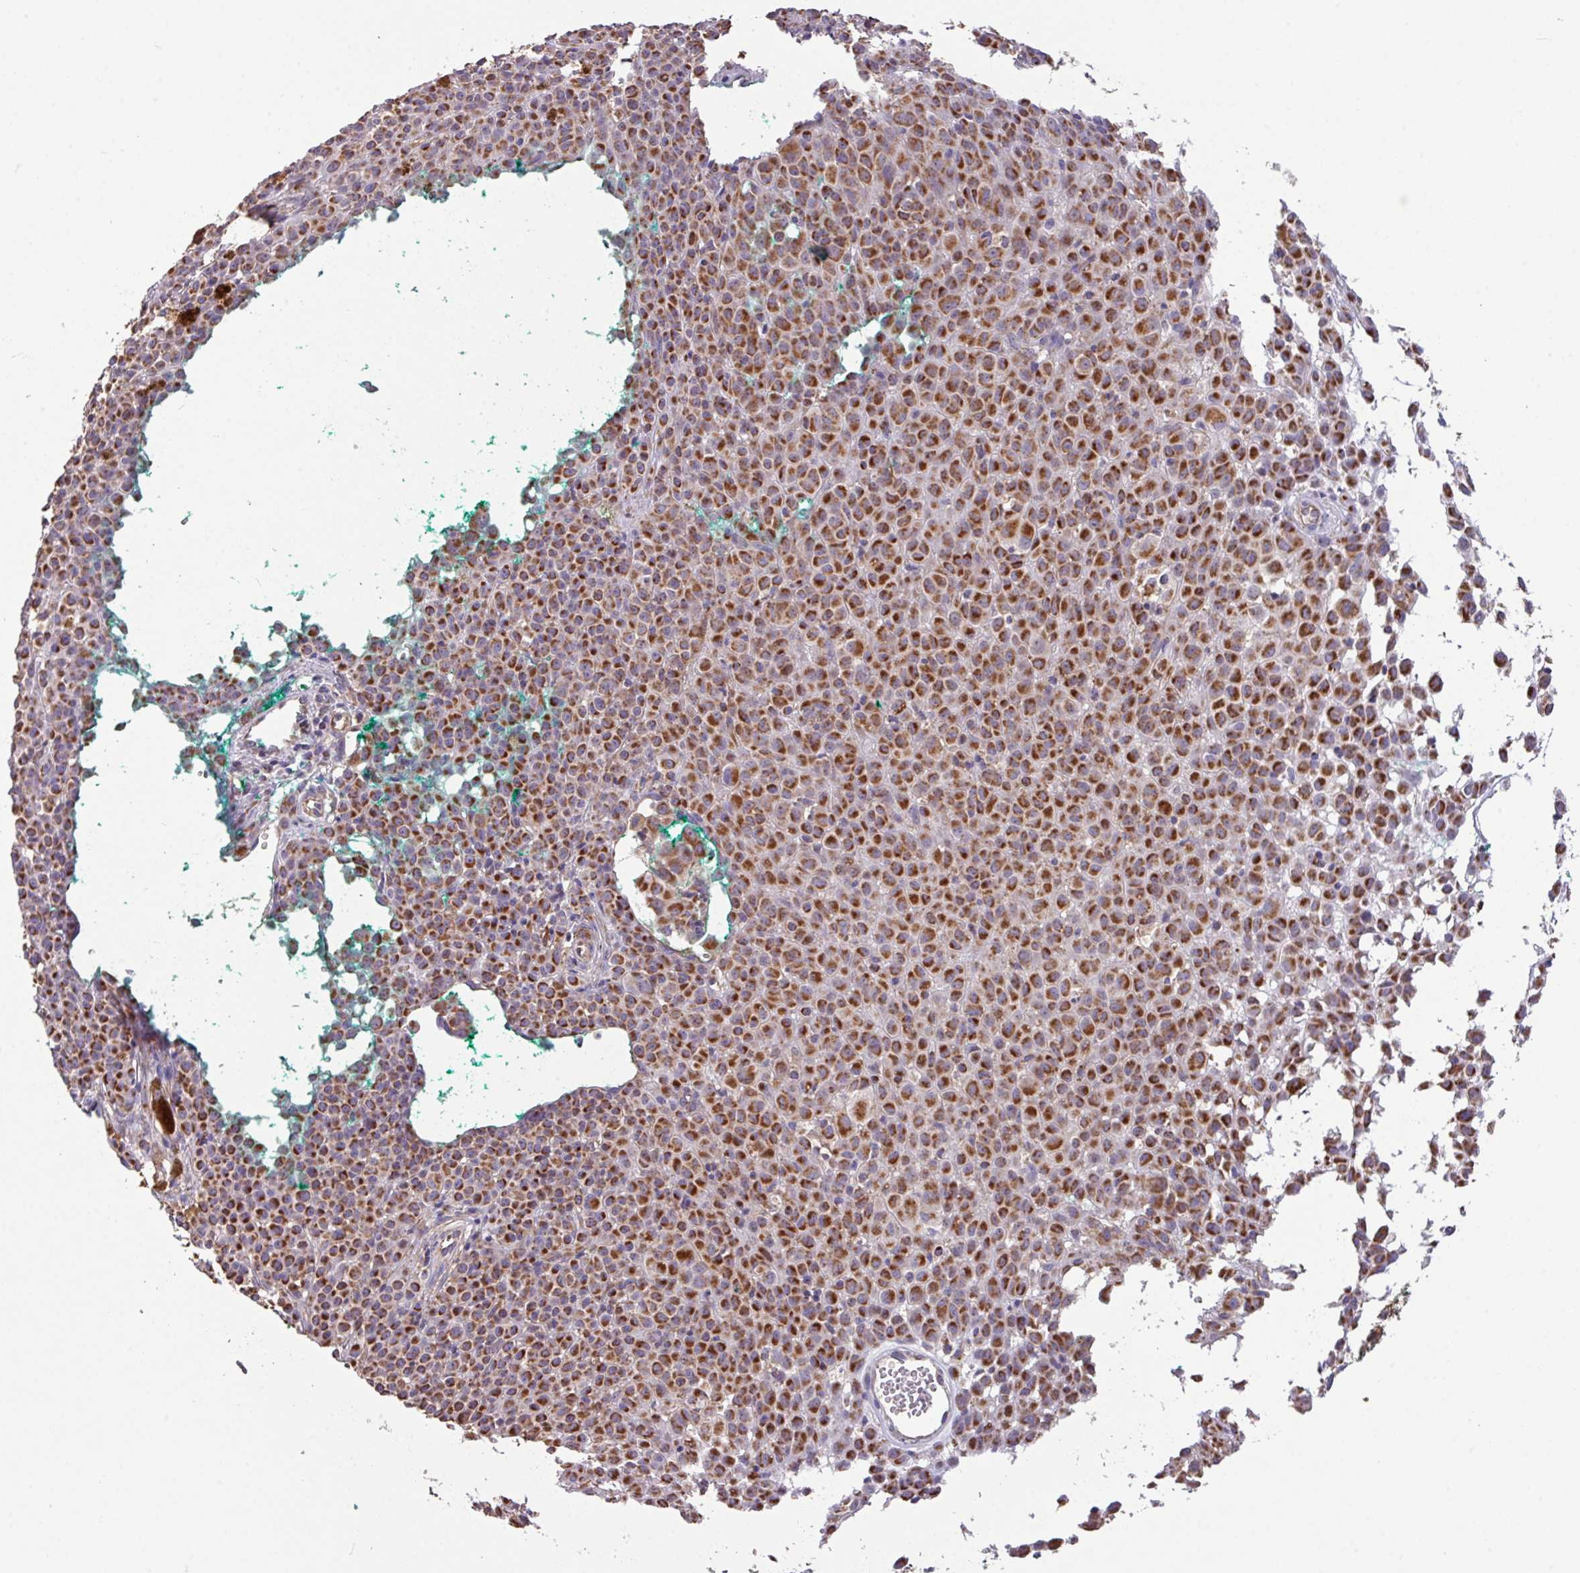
{"staining": {"intensity": "strong", "quantity": ">75%", "location": "cytoplasmic/membranous"}, "tissue": "melanoma", "cell_type": "Tumor cells", "image_type": "cancer", "snomed": [{"axis": "morphology", "description": "Malignant melanoma, NOS"}, {"axis": "topography", "description": "Skin of leg"}], "caption": "This is an image of immunohistochemistry staining of melanoma, which shows strong positivity in the cytoplasmic/membranous of tumor cells.", "gene": "LRRC53", "patient": {"sex": "female", "age": 72}}